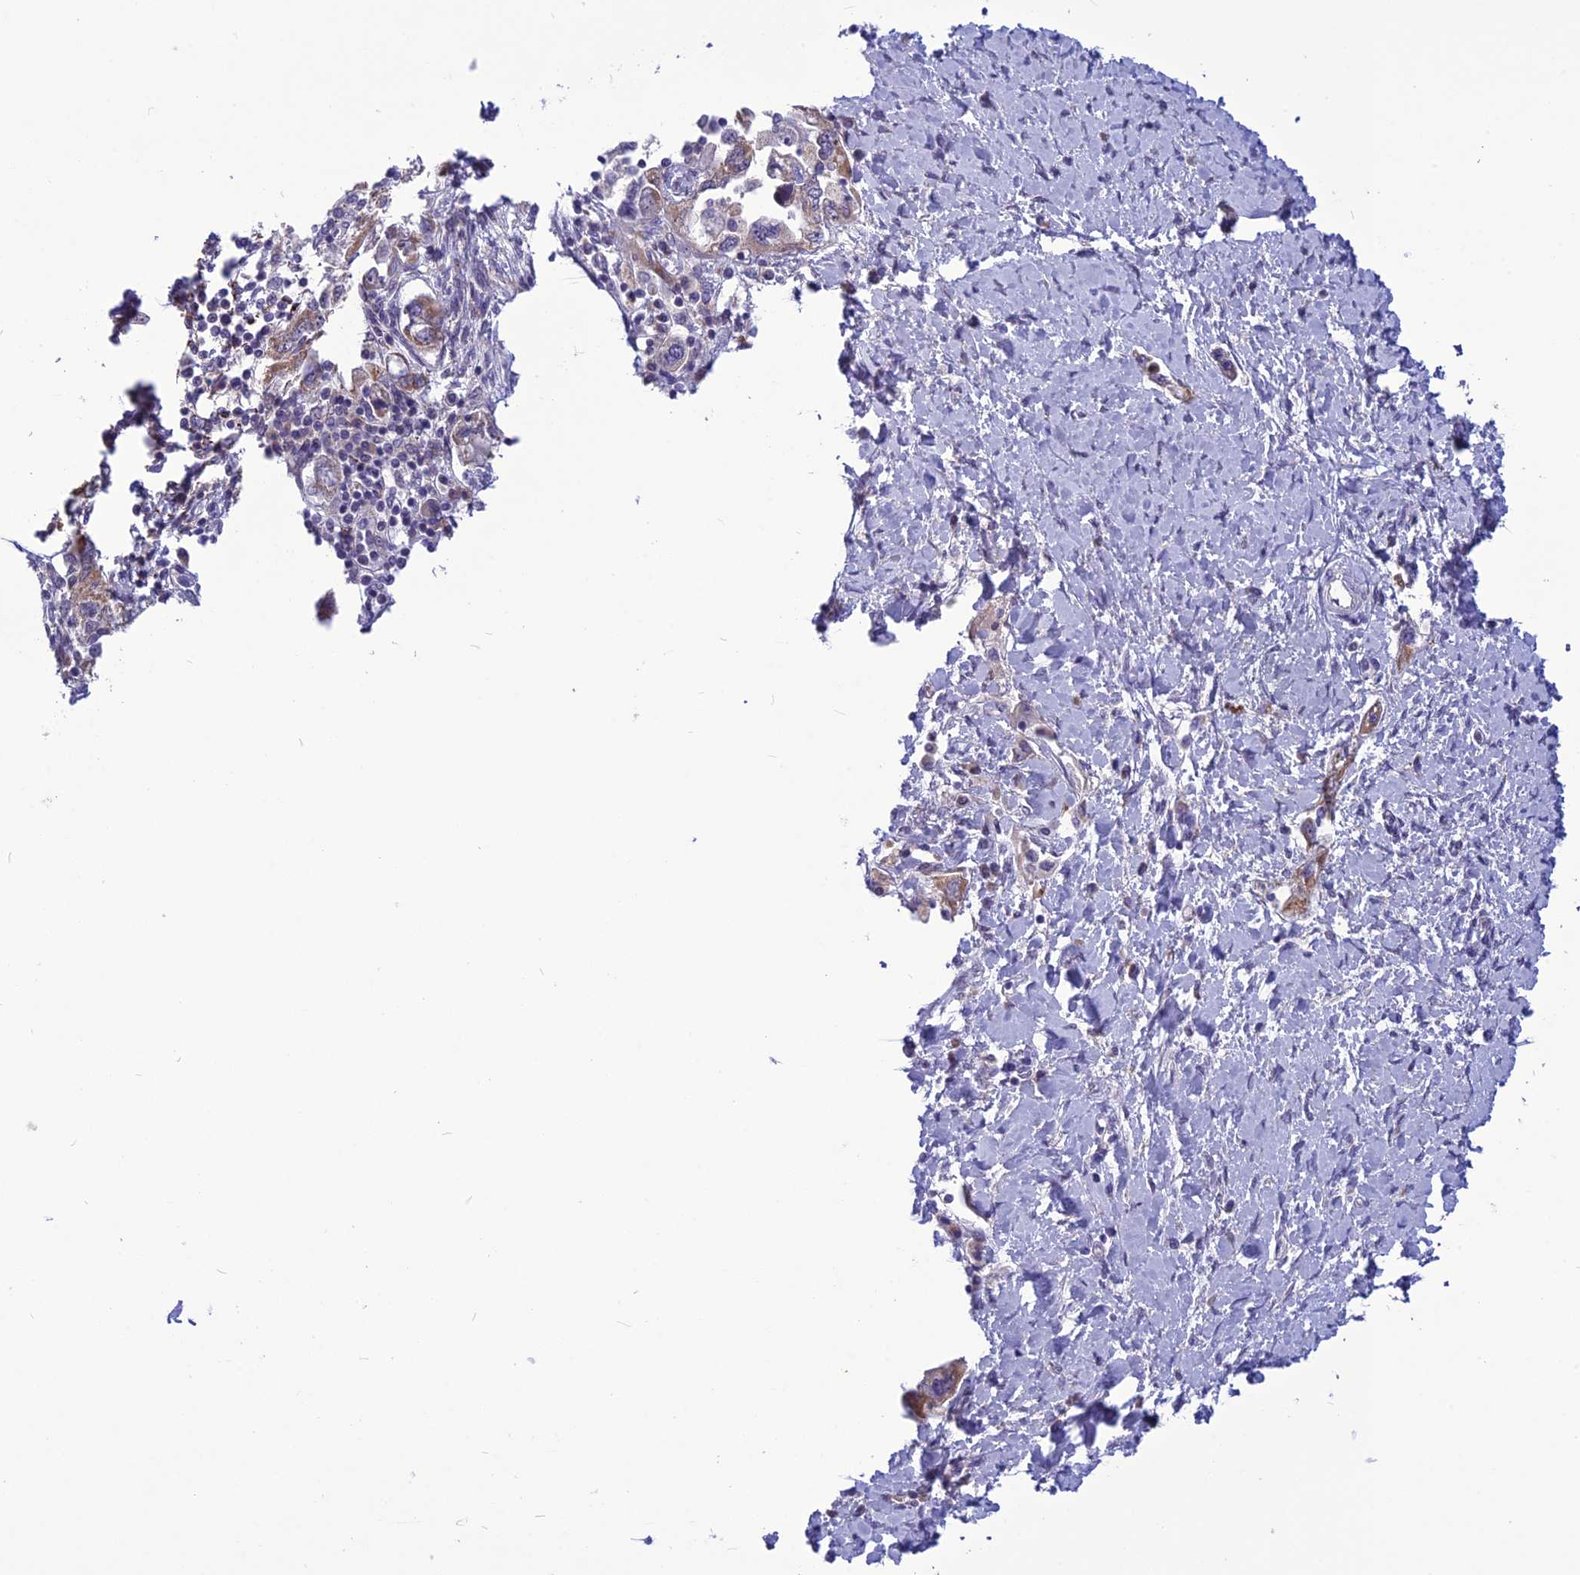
{"staining": {"intensity": "moderate", "quantity": "25%-75%", "location": "cytoplasmic/membranous"}, "tissue": "ovarian cancer", "cell_type": "Tumor cells", "image_type": "cancer", "snomed": [{"axis": "morphology", "description": "Carcinoma, NOS"}, {"axis": "morphology", "description": "Cystadenocarcinoma, serous, NOS"}, {"axis": "topography", "description": "Ovary"}], "caption": "IHC staining of ovarian cancer (serous cystadenocarcinoma), which shows medium levels of moderate cytoplasmic/membranous staining in approximately 25%-75% of tumor cells indicating moderate cytoplasmic/membranous protein positivity. The staining was performed using DAB (3,3'-diaminobenzidine) (brown) for protein detection and nuclei were counterstained in hematoxylin (blue).", "gene": "PSMF1", "patient": {"sex": "female", "age": 69}}